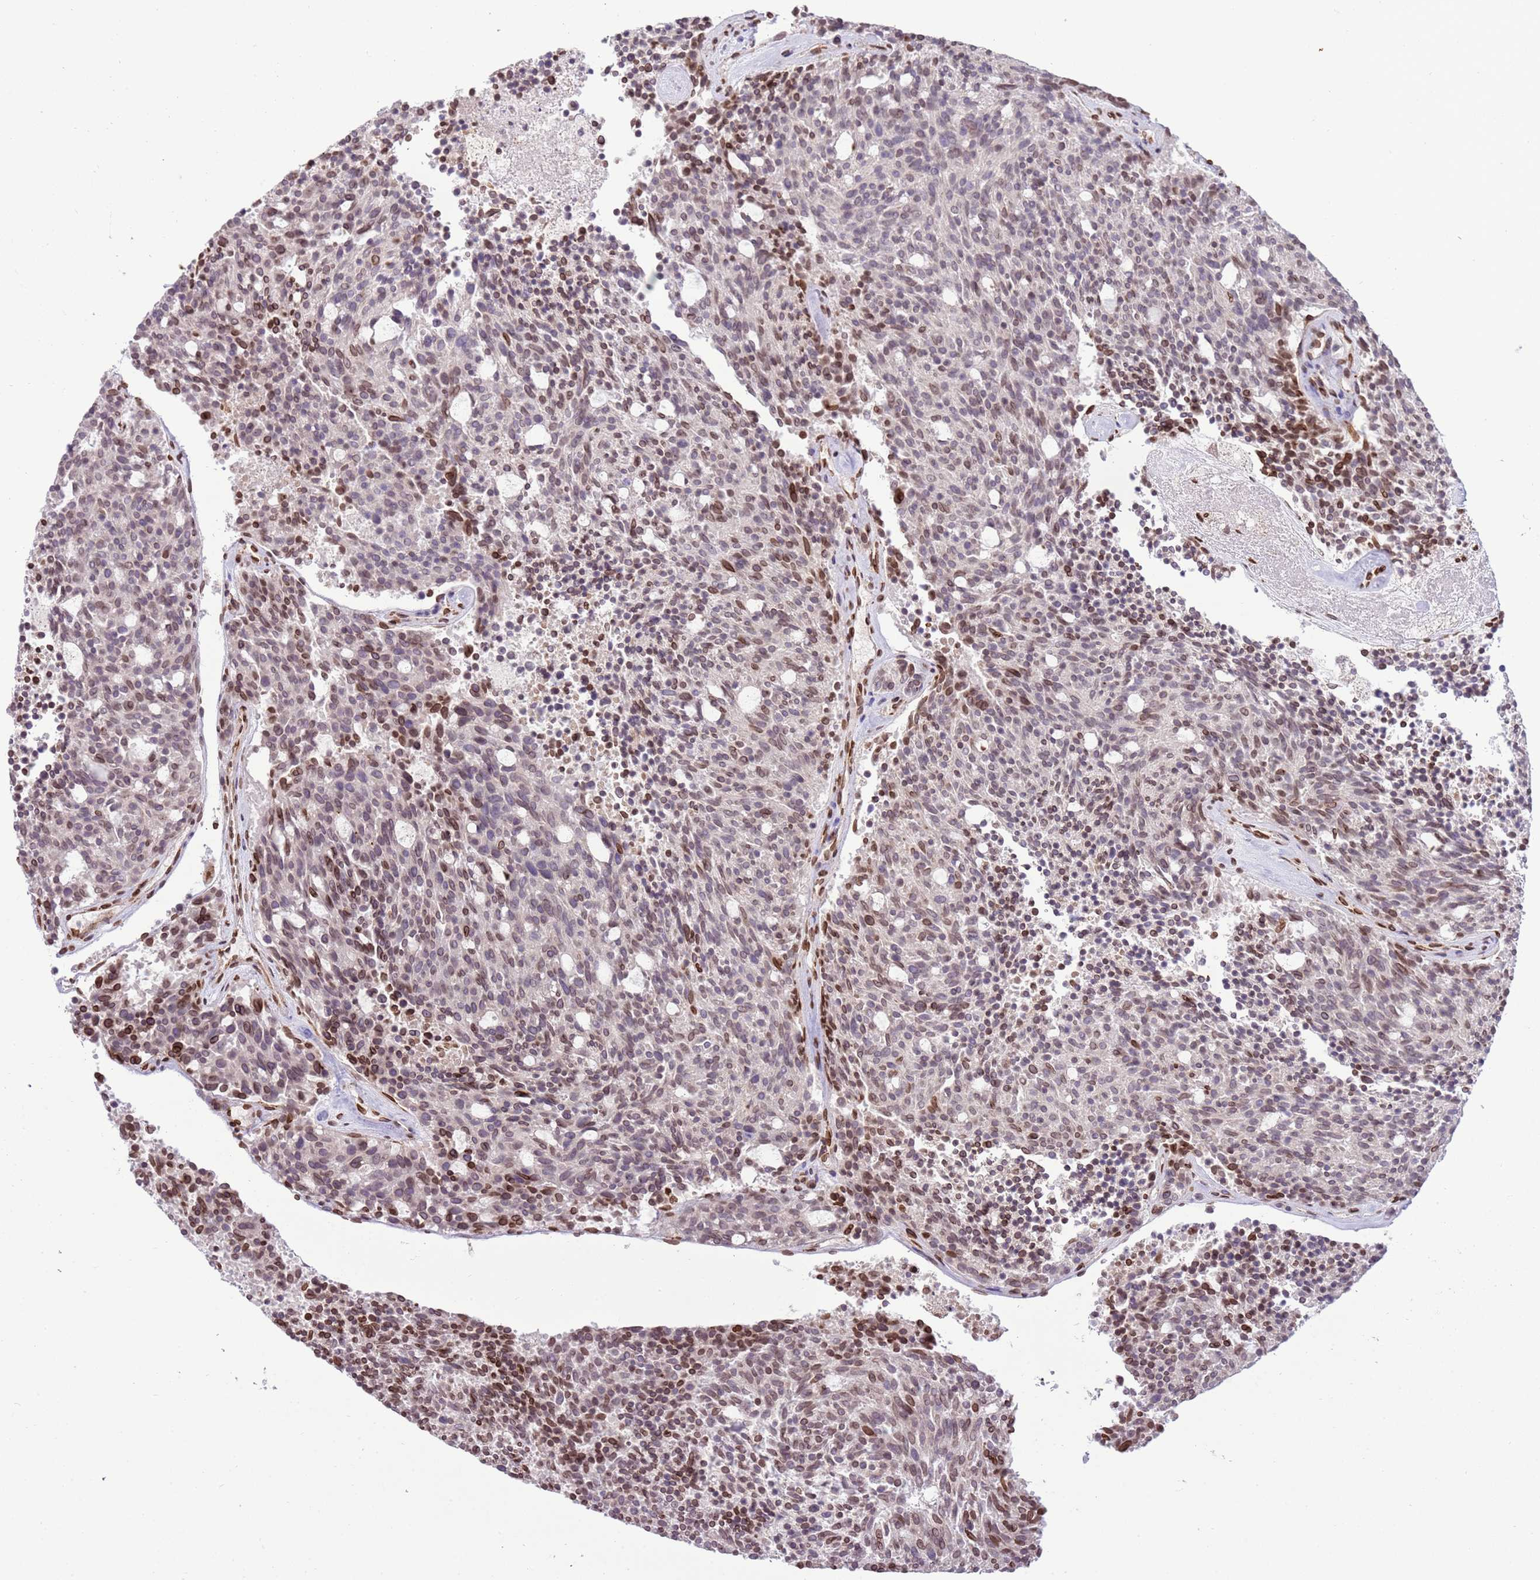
{"staining": {"intensity": "moderate", "quantity": "25%-75%", "location": "cytoplasmic/membranous,nuclear"}, "tissue": "carcinoid", "cell_type": "Tumor cells", "image_type": "cancer", "snomed": [{"axis": "morphology", "description": "Carcinoid, malignant, NOS"}, {"axis": "topography", "description": "Pancreas"}], "caption": "Protein expression analysis of carcinoid (malignant) demonstrates moderate cytoplasmic/membranous and nuclear expression in approximately 25%-75% of tumor cells.", "gene": "TMEM47", "patient": {"sex": "female", "age": 54}}